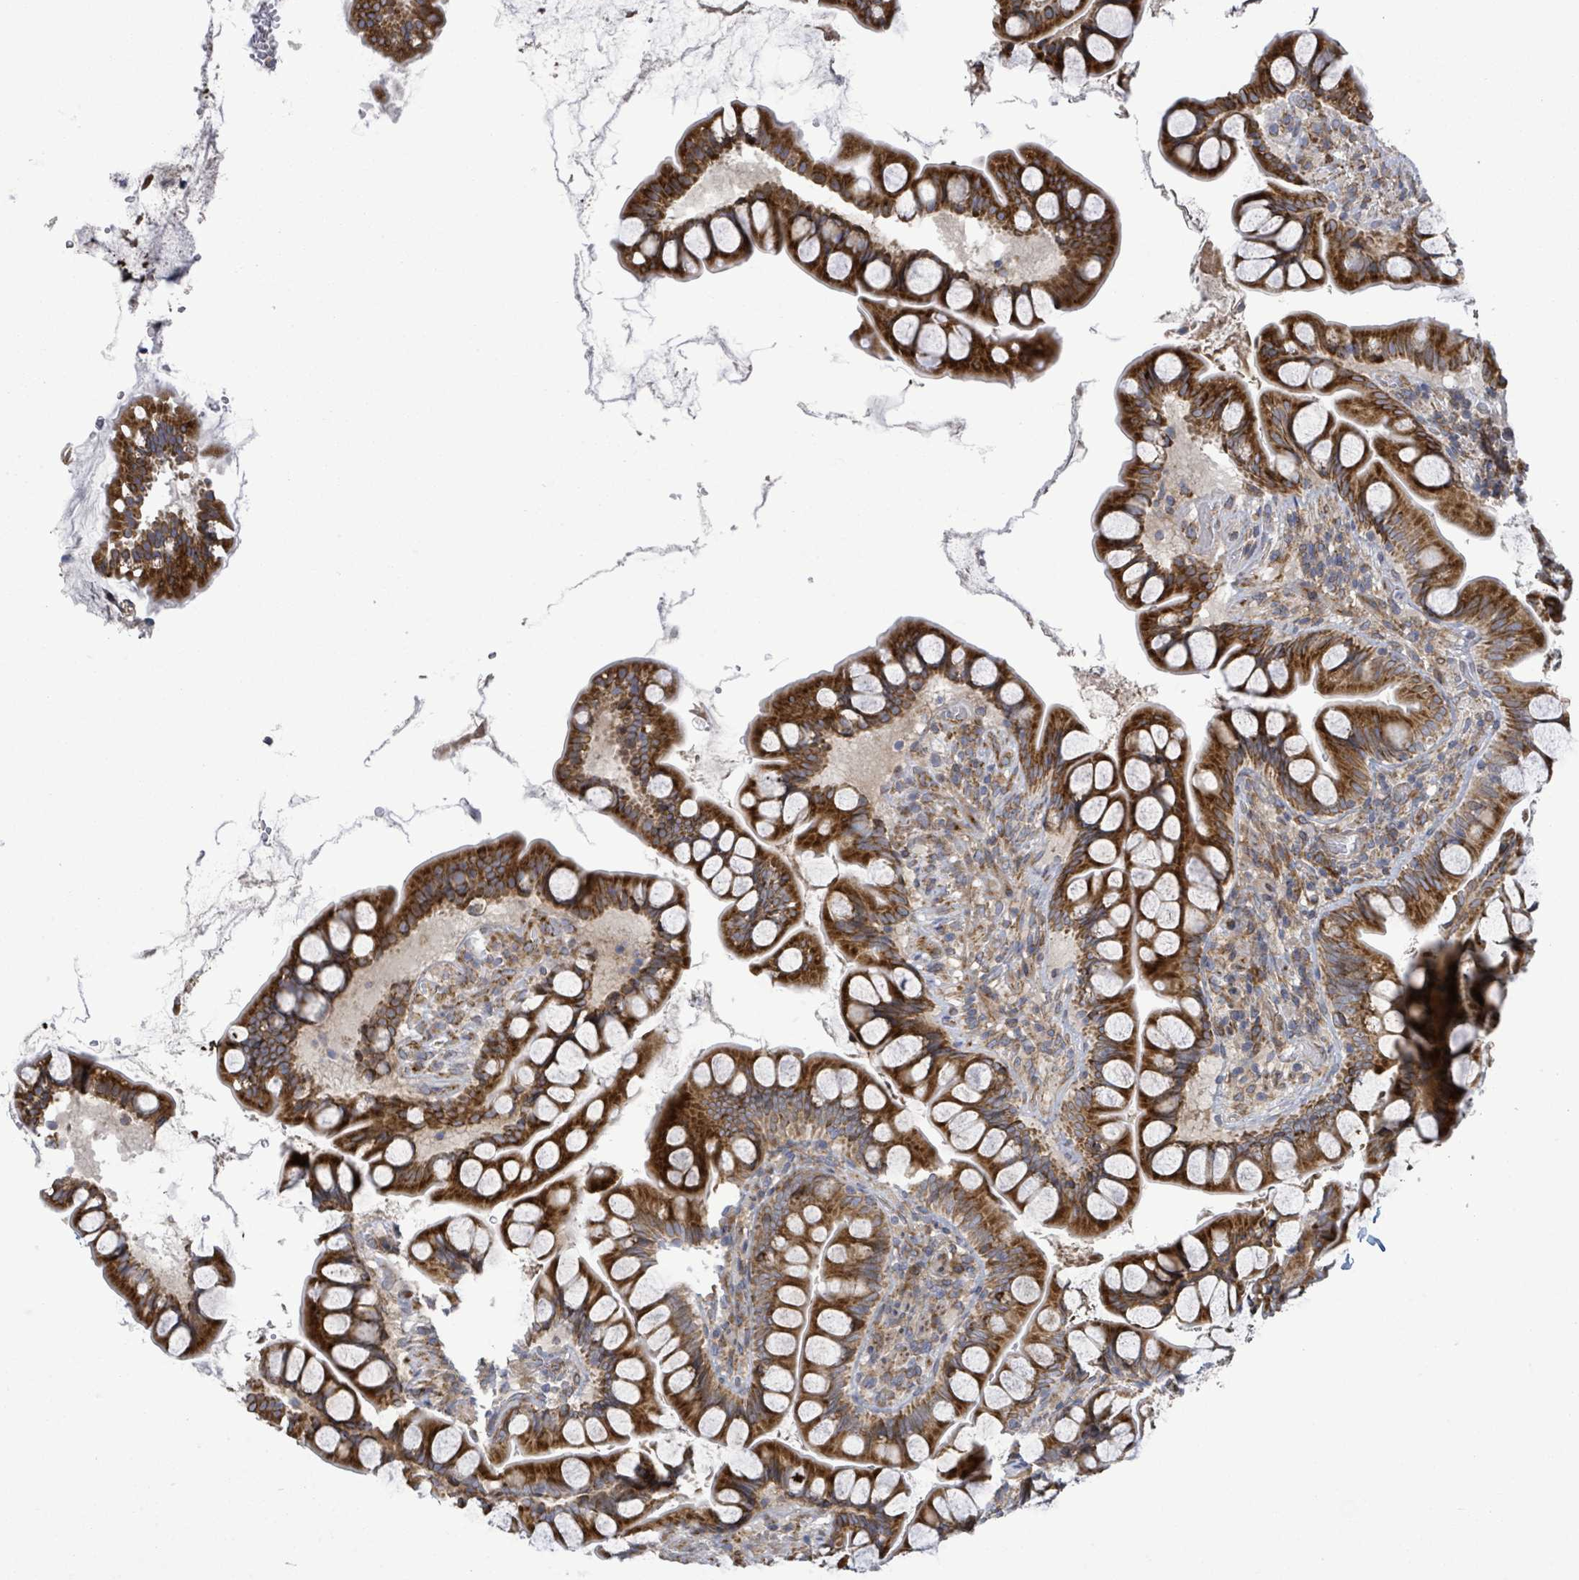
{"staining": {"intensity": "strong", "quantity": ">75%", "location": "cytoplasmic/membranous"}, "tissue": "small intestine", "cell_type": "Glandular cells", "image_type": "normal", "snomed": [{"axis": "morphology", "description": "Normal tissue, NOS"}, {"axis": "topography", "description": "Small intestine"}], "caption": "Strong cytoplasmic/membranous expression for a protein is identified in about >75% of glandular cells of benign small intestine using immunohistochemistry (IHC).", "gene": "NOMO1", "patient": {"sex": "male", "age": 70}}